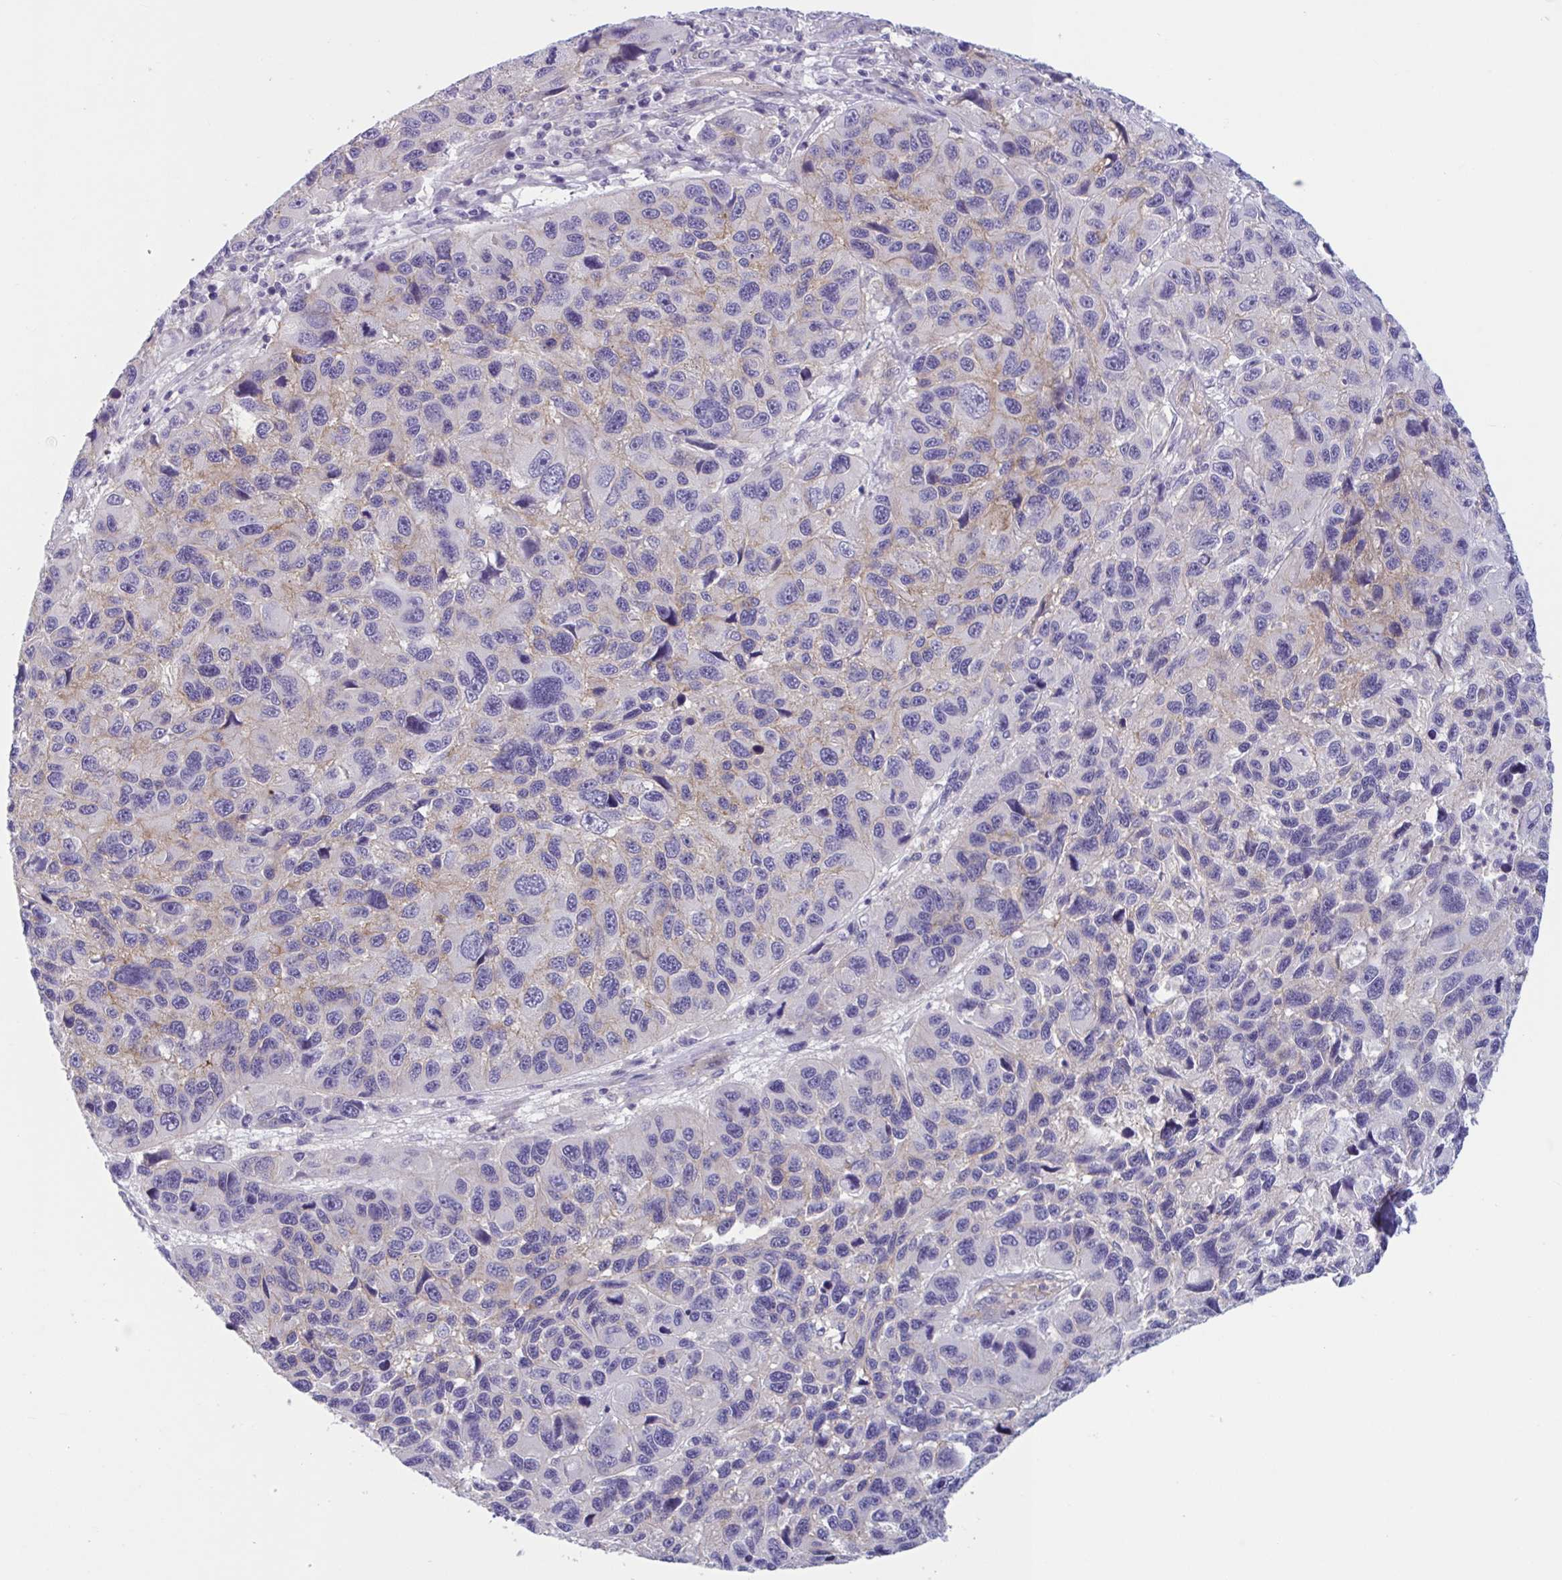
{"staining": {"intensity": "weak", "quantity": "<25%", "location": "cytoplasmic/membranous"}, "tissue": "melanoma", "cell_type": "Tumor cells", "image_type": "cancer", "snomed": [{"axis": "morphology", "description": "Malignant melanoma, NOS"}, {"axis": "topography", "description": "Skin"}], "caption": "Immunohistochemical staining of human melanoma shows no significant expression in tumor cells. (DAB (3,3'-diaminobenzidine) immunohistochemistry (IHC) with hematoxylin counter stain).", "gene": "TTC7B", "patient": {"sex": "male", "age": 53}}